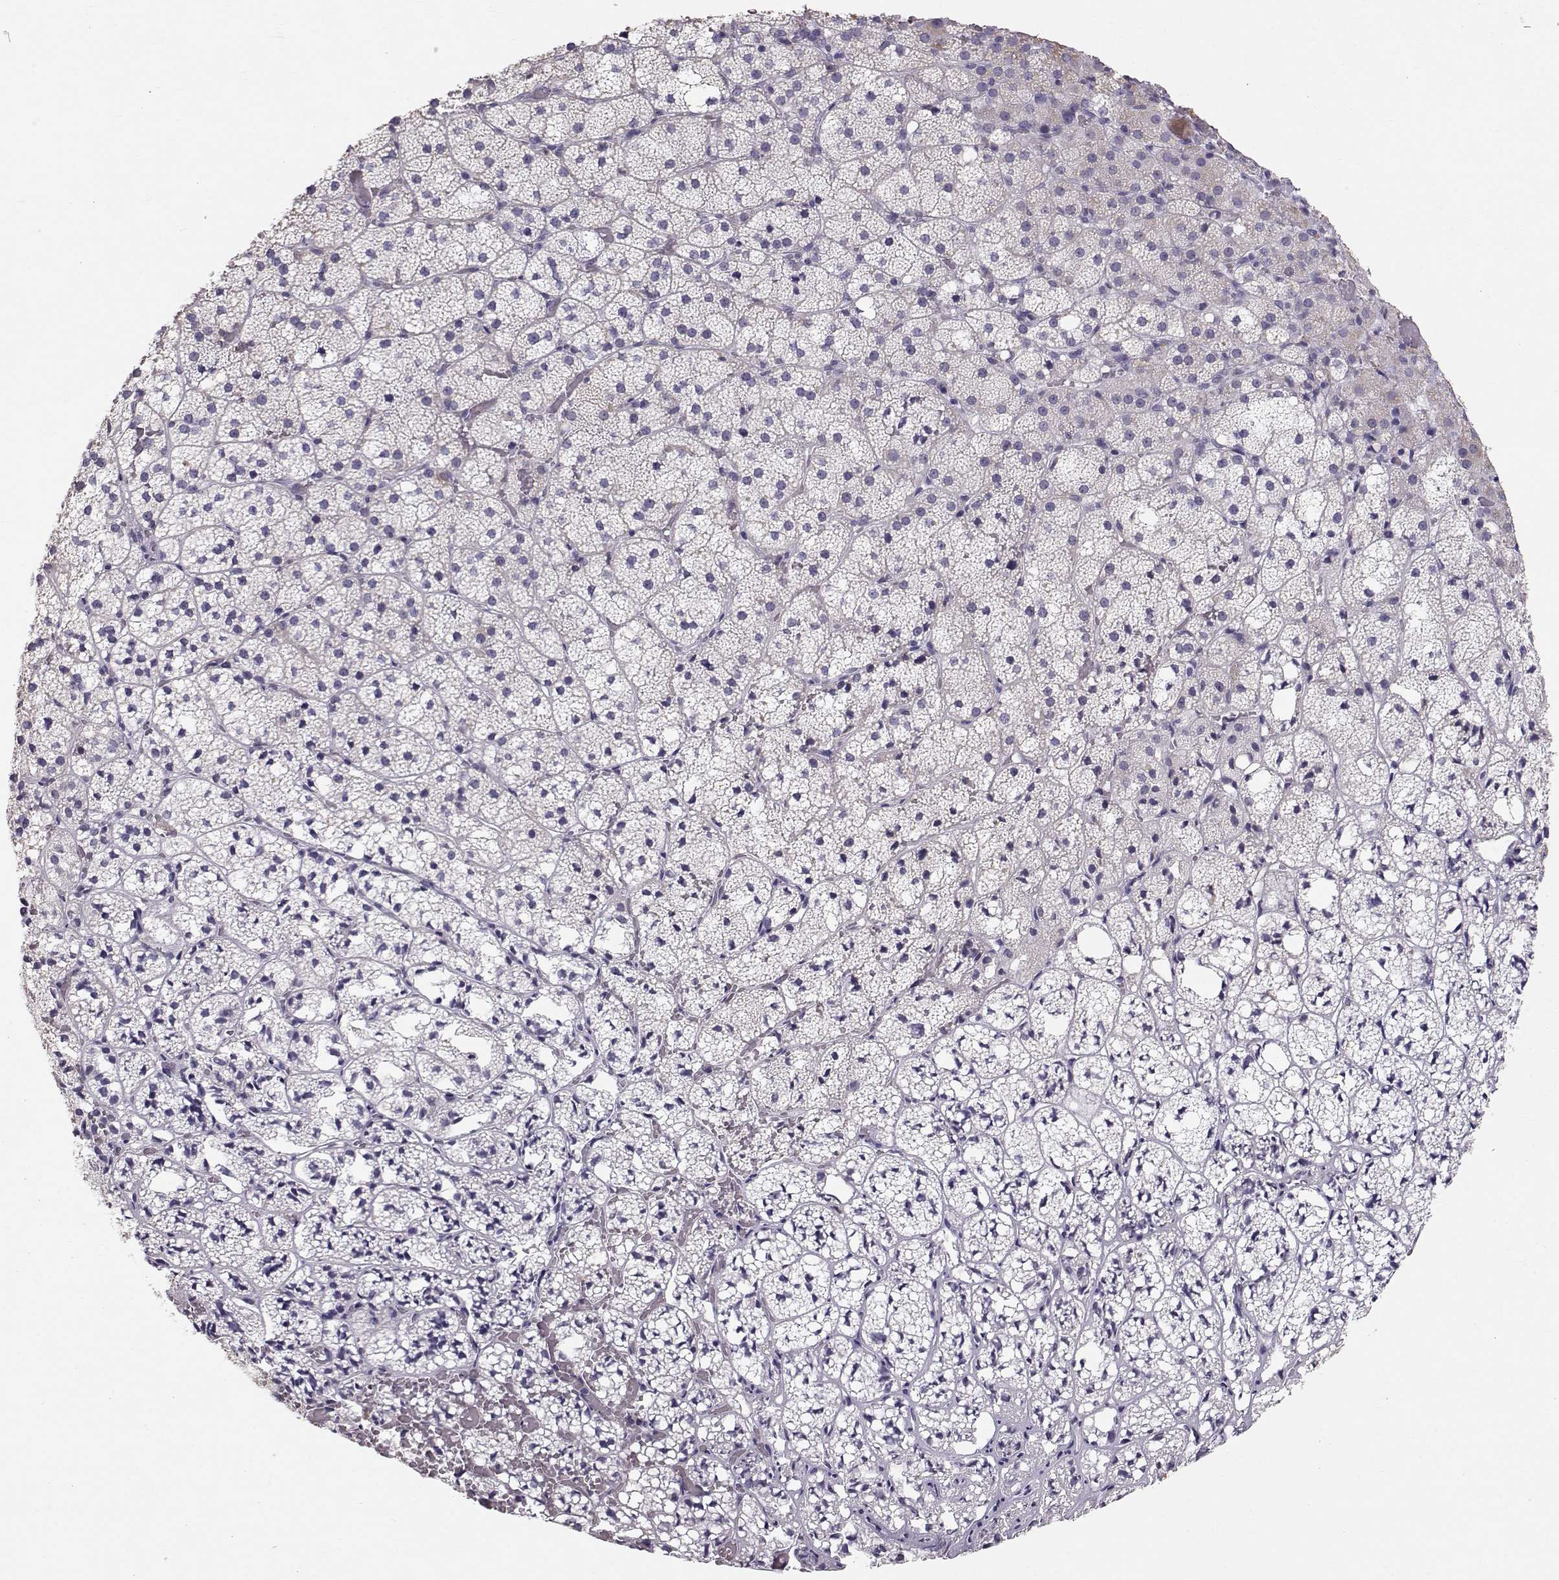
{"staining": {"intensity": "negative", "quantity": "none", "location": "none"}, "tissue": "adrenal gland", "cell_type": "Glandular cells", "image_type": "normal", "snomed": [{"axis": "morphology", "description": "Normal tissue, NOS"}, {"axis": "topography", "description": "Adrenal gland"}], "caption": "Micrograph shows no significant protein expression in glandular cells of benign adrenal gland. (Immunohistochemistry (ihc), brightfield microscopy, high magnification).", "gene": "POU1F1", "patient": {"sex": "male", "age": 53}}